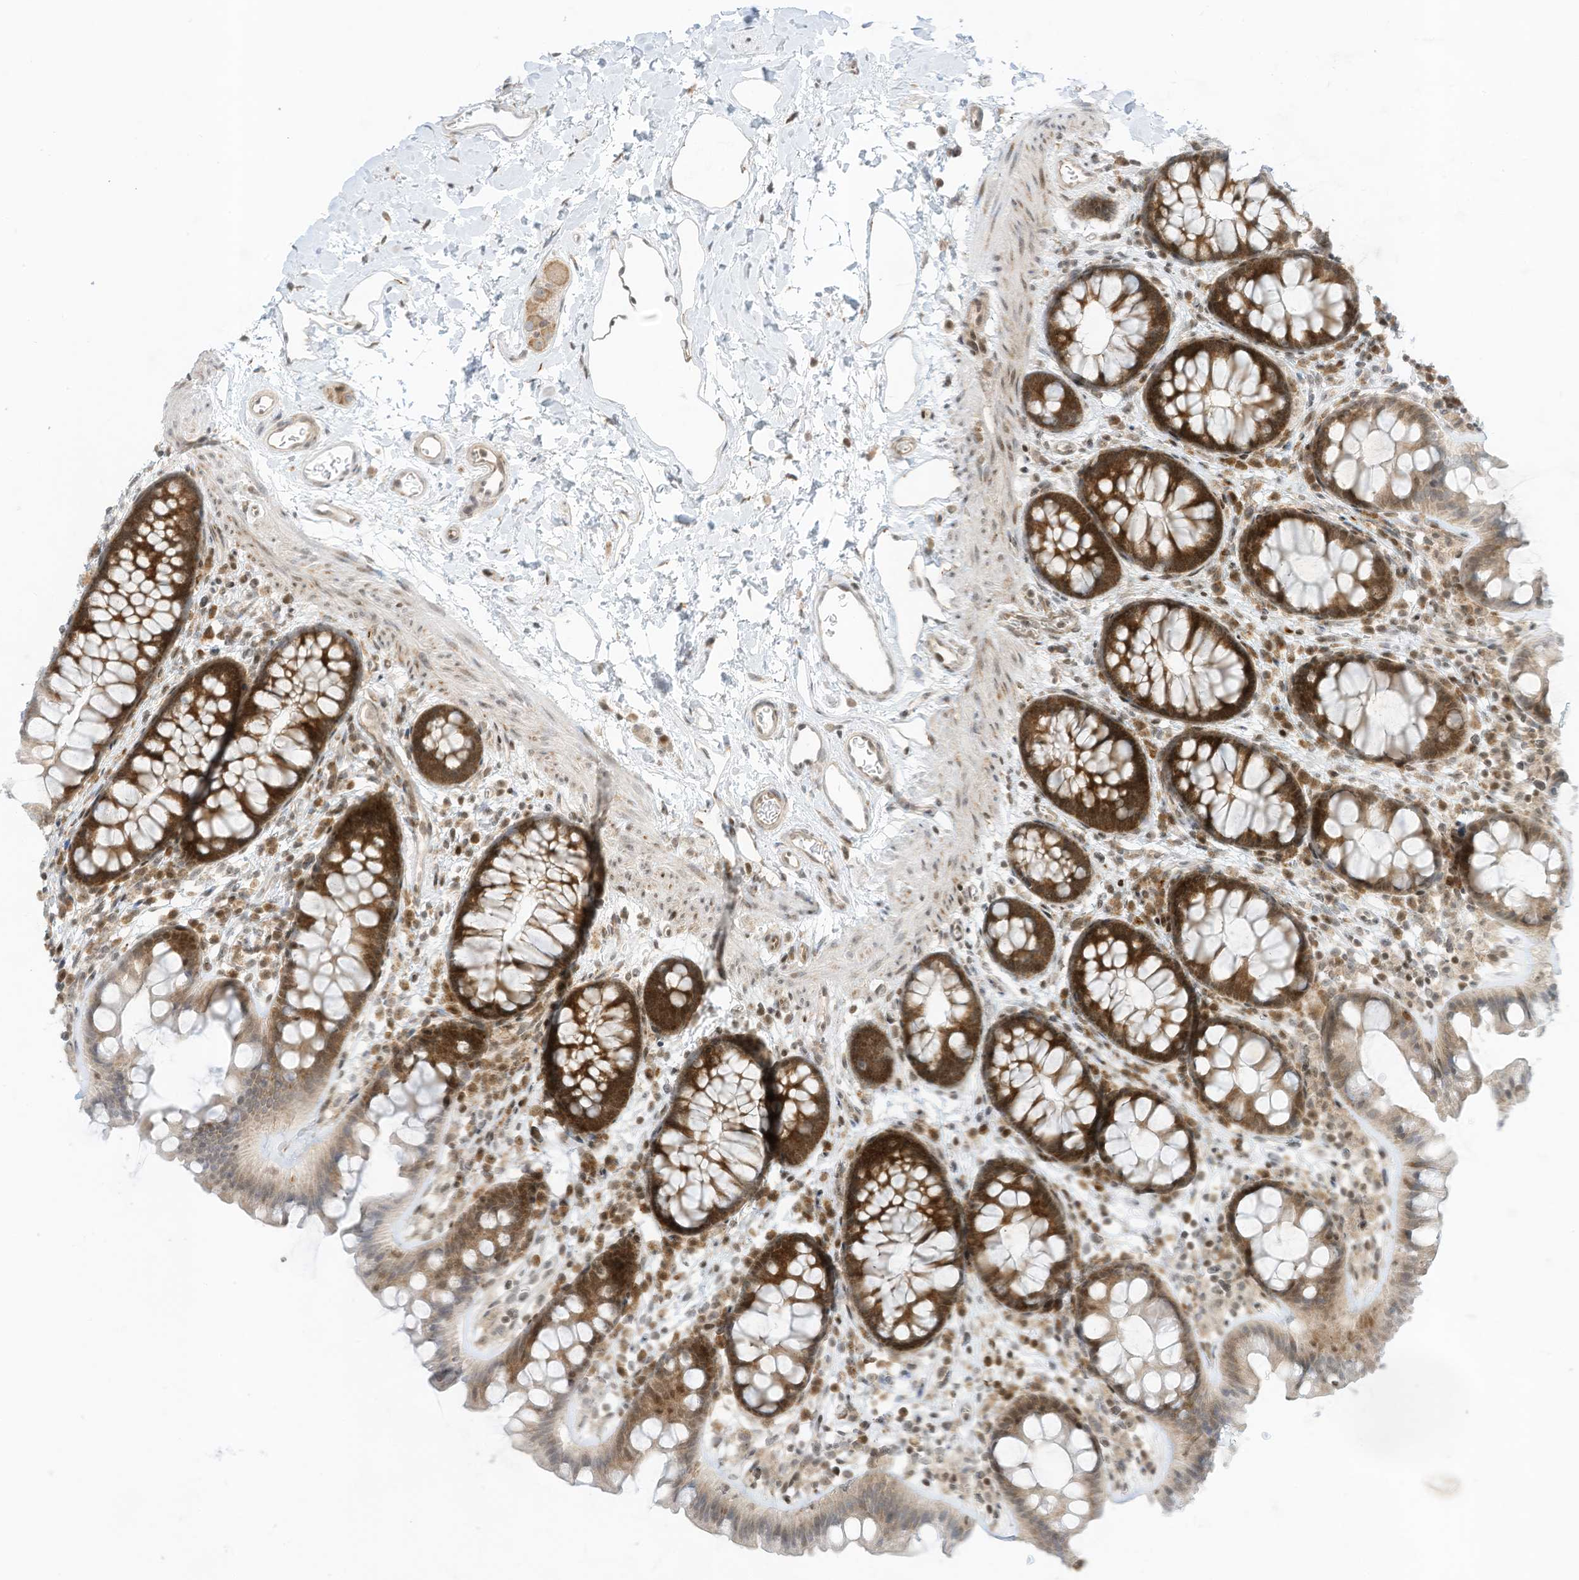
{"staining": {"intensity": "weak", "quantity": "25%-75%", "location": "cytoplasmic/membranous"}, "tissue": "colon", "cell_type": "Endothelial cells", "image_type": "normal", "snomed": [{"axis": "morphology", "description": "Normal tissue, NOS"}, {"axis": "topography", "description": "Colon"}], "caption": "Immunohistochemistry micrograph of unremarkable human colon stained for a protein (brown), which displays low levels of weak cytoplasmic/membranous staining in about 25%-75% of endothelial cells.", "gene": "EDF1", "patient": {"sex": "female", "age": 62}}